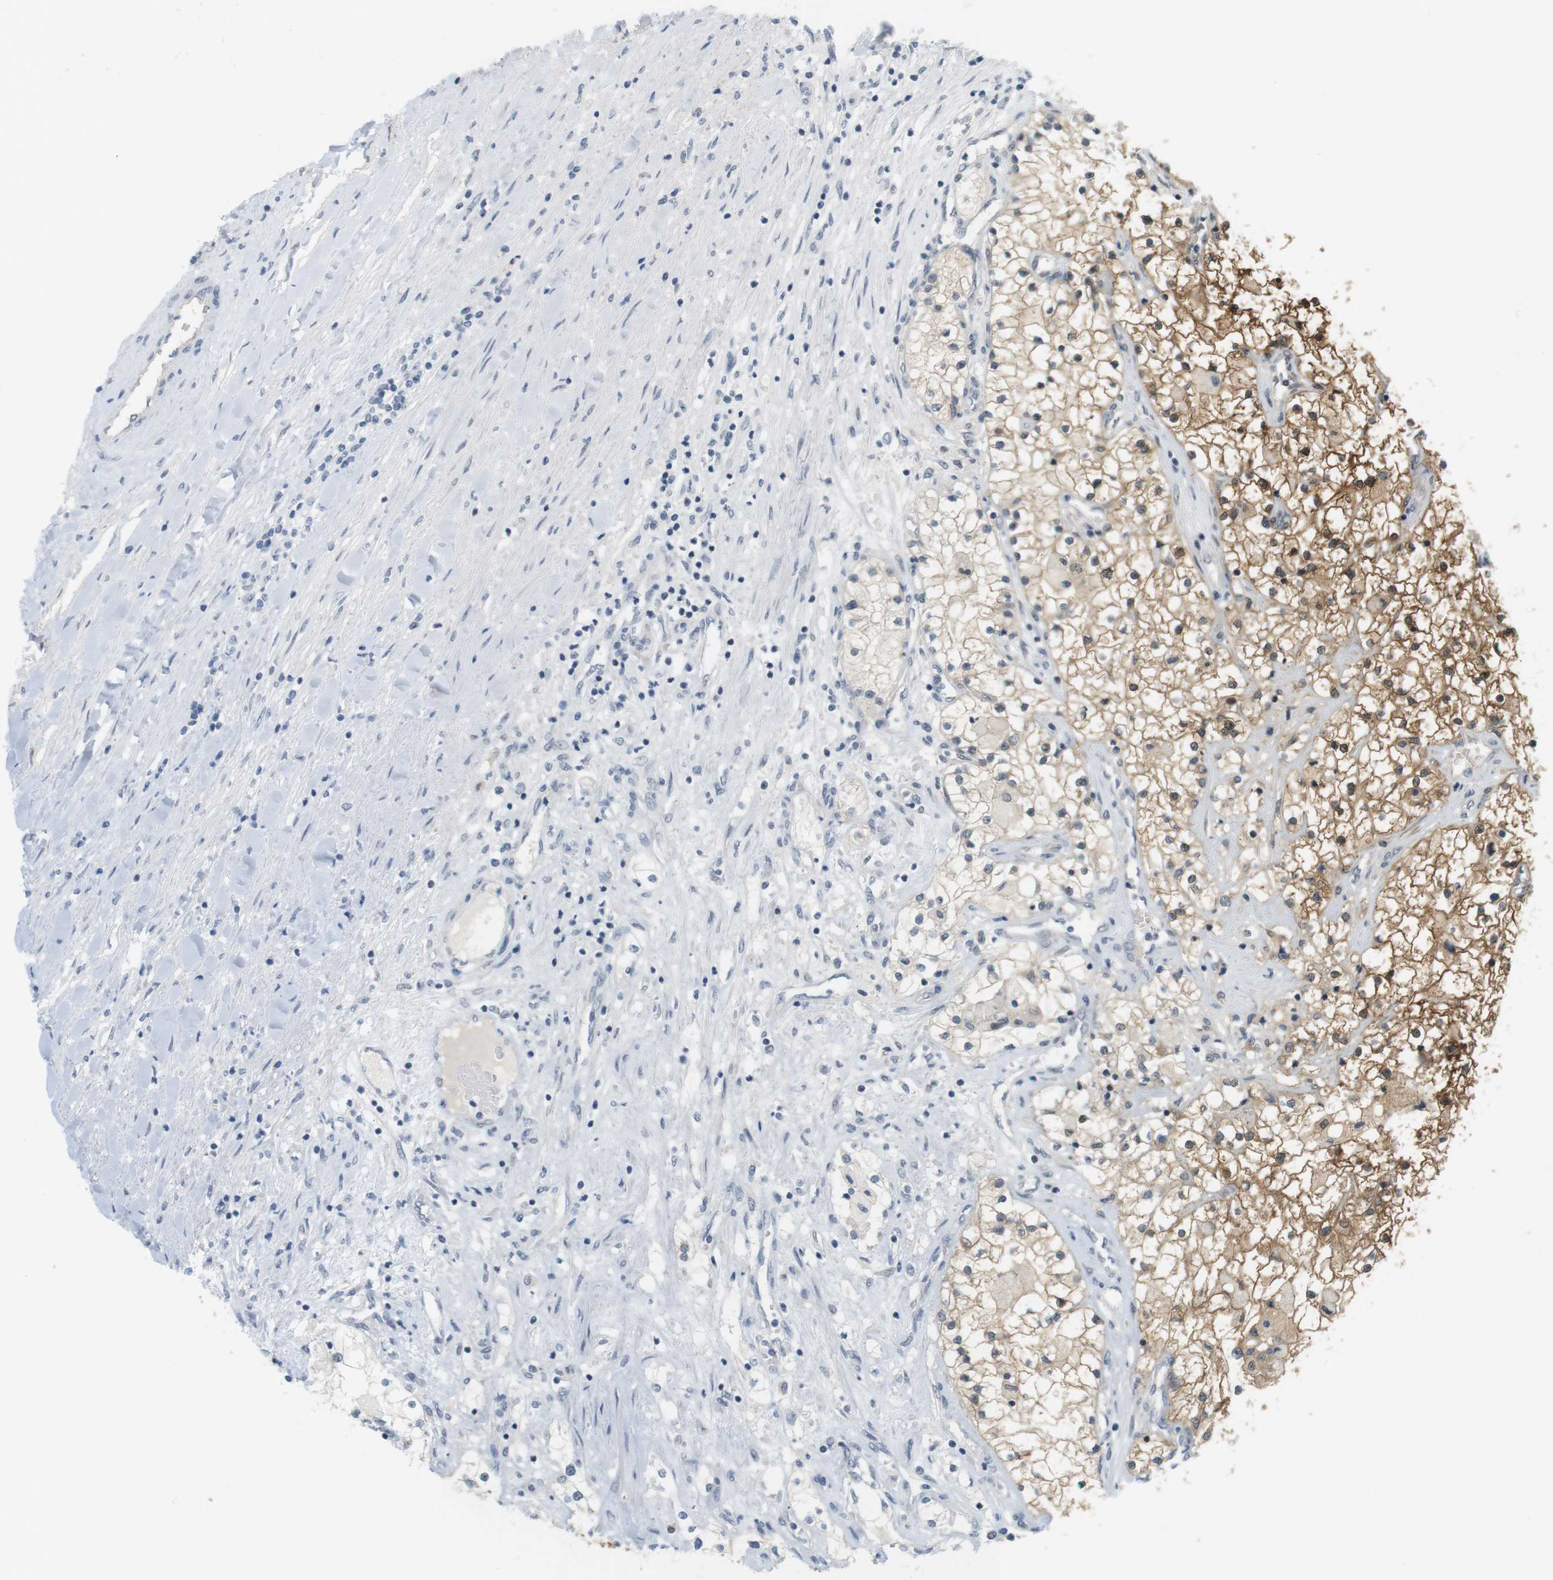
{"staining": {"intensity": "moderate", "quantity": ">75%", "location": "cytoplasmic/membranous"}, "tissue": "renal cancer", "cell_type": "Tumor cells", "image_type": "cancer", "snomed": [{"axis": "morphology", "description": "Adenocarcinoma, NOS"}, {"axis": "topography", "description": "Kidney"}], "caption": "This micrograph demonstrates IHC staining of adenocarcinoma (renal), with medium moderate cytoplasmic/membranous expression in about >75% of tumor cells.", "gene": "CREB3L2", "patient": {"sex": "male", "age": 68}}